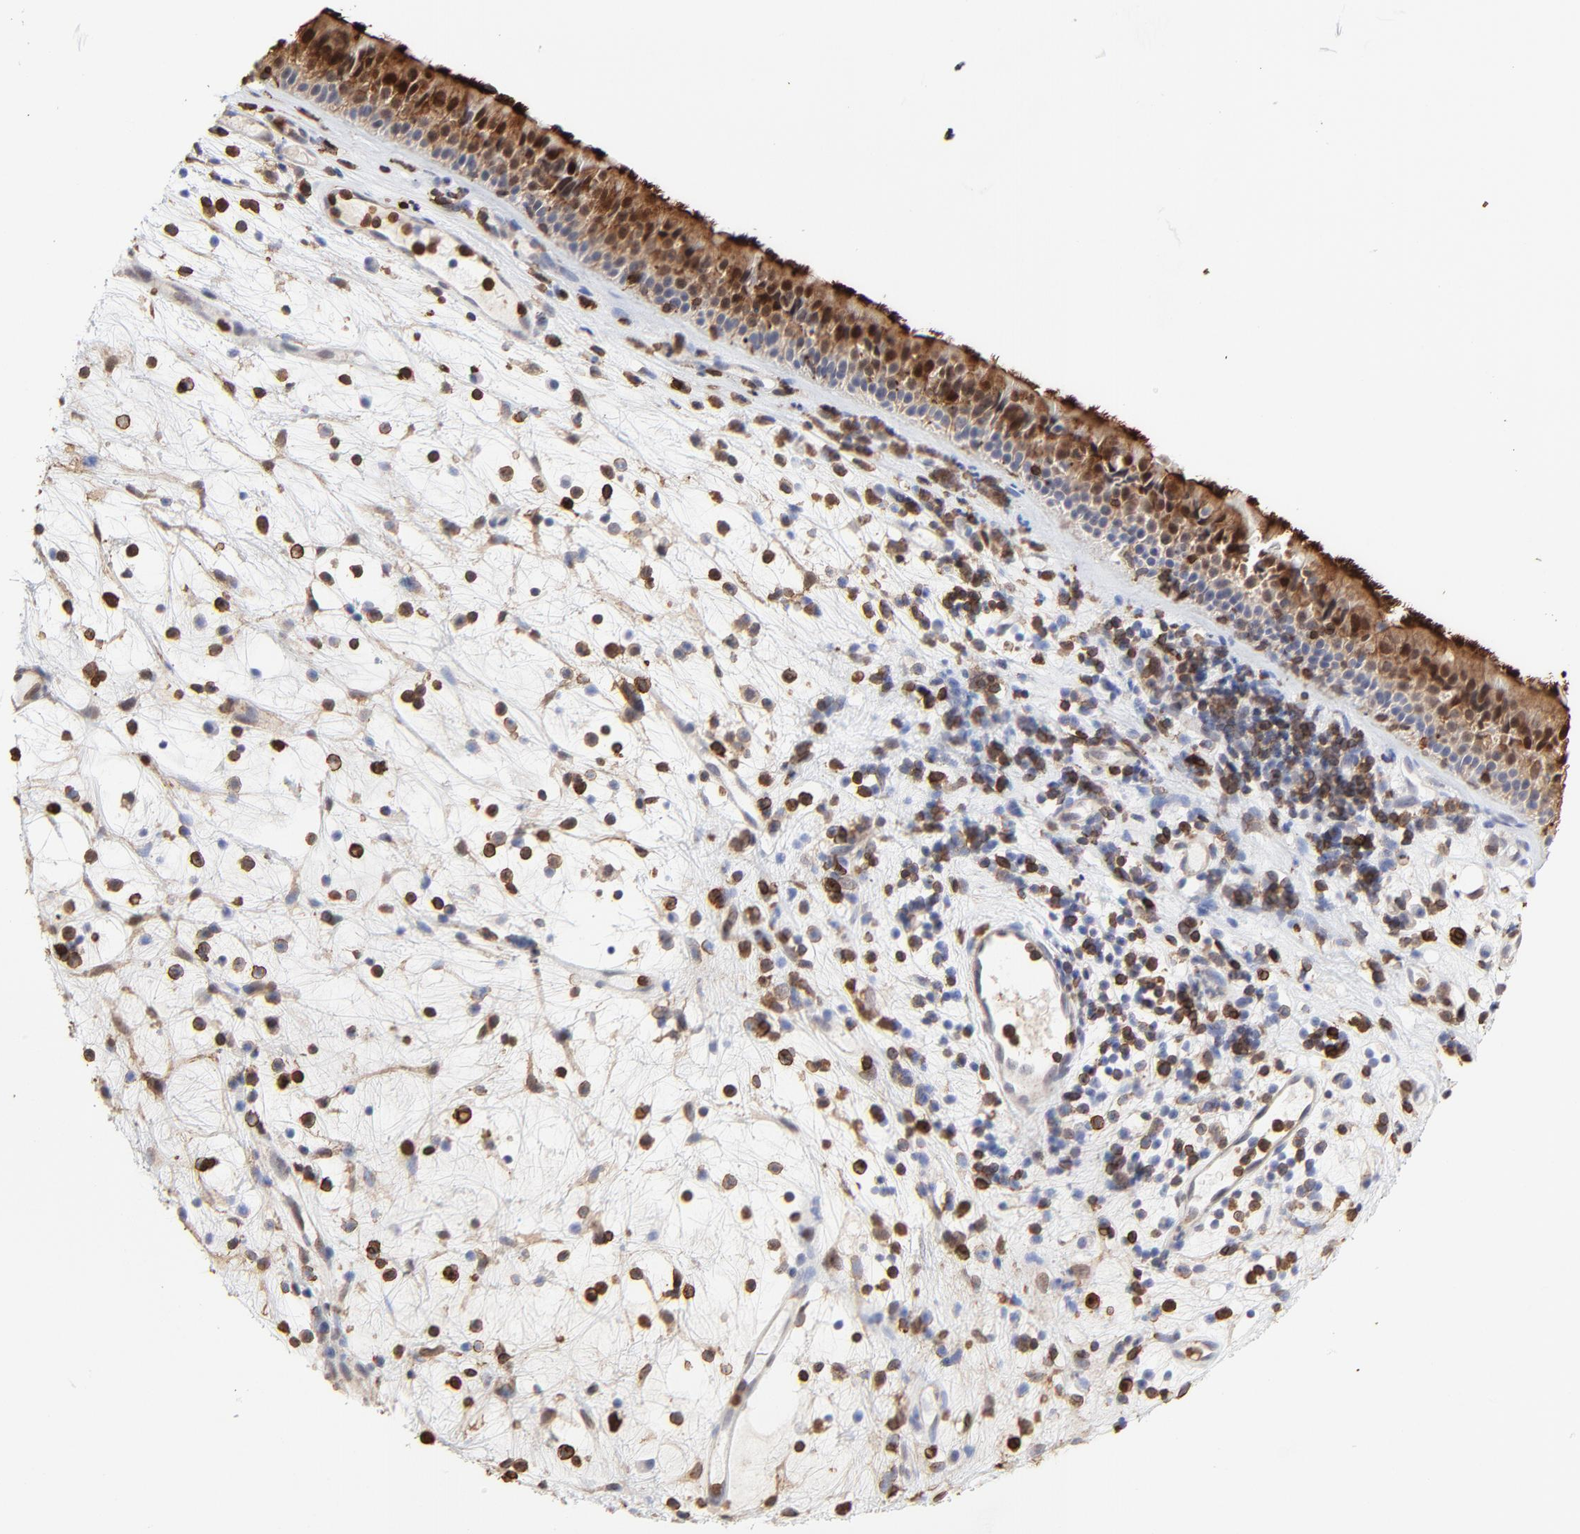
{"staining": {"intensity": "strong", "quantity": "25%-75%", "location": "cytoplasmic/membranous,nuclear"}, "tissue": "nasopharynx", "cell_type": "Respiratory epithelial cells", "image_type": "normal", "snomed": [{"axis": "morphology", "description": "Normal tissue, NOS"}, {"axis": "topography", "description": "Nasopharynx"}], "caption": "IHC of unremarkable nasopharynx demonstrates high levels of strong cytoplasmic/membranous,nuclear positivity in approximately 25%-75% of respiratory epithelial cells.", "gene": "SLC6A14", "patient": {"sex": "female", "age": 78}}